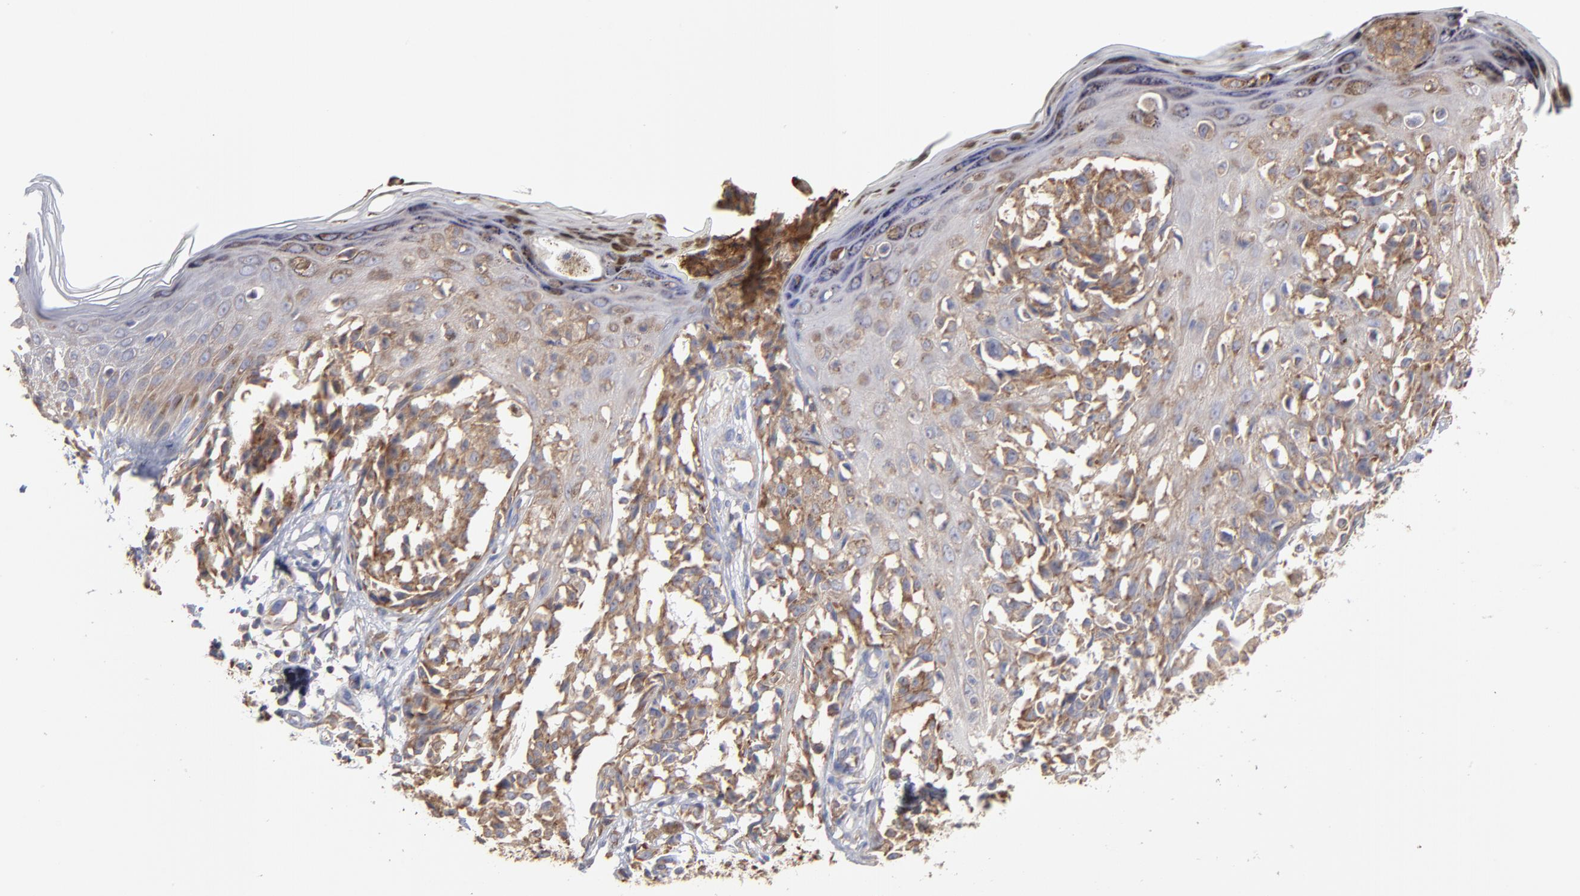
{"staining": {"intensity": "weak", "quantity": ">75%", "location": "cytoplasmic/membranous"}, "tissue": "melanoma", "cell_type": "Tumor cells", "image_type": "cancer", "snomed": [{"axis": "morphology", "description": "Malignant melanoma, NOS"}, {"axis": "topography", "description": "Skin"}], "caption": "A photomicrograph of melanoma stained for a protein exhibits weak cytoplasmic/membranous brown staining in tumor cells. The staining is performed using DAB (3,3'-diaminobenzidine) brown chromogen to label protein expression. The nuclei are counter-stained blue using hematoxylin.", "gene": "RPL3", "patient": {"sex": "female", "age": 38}}